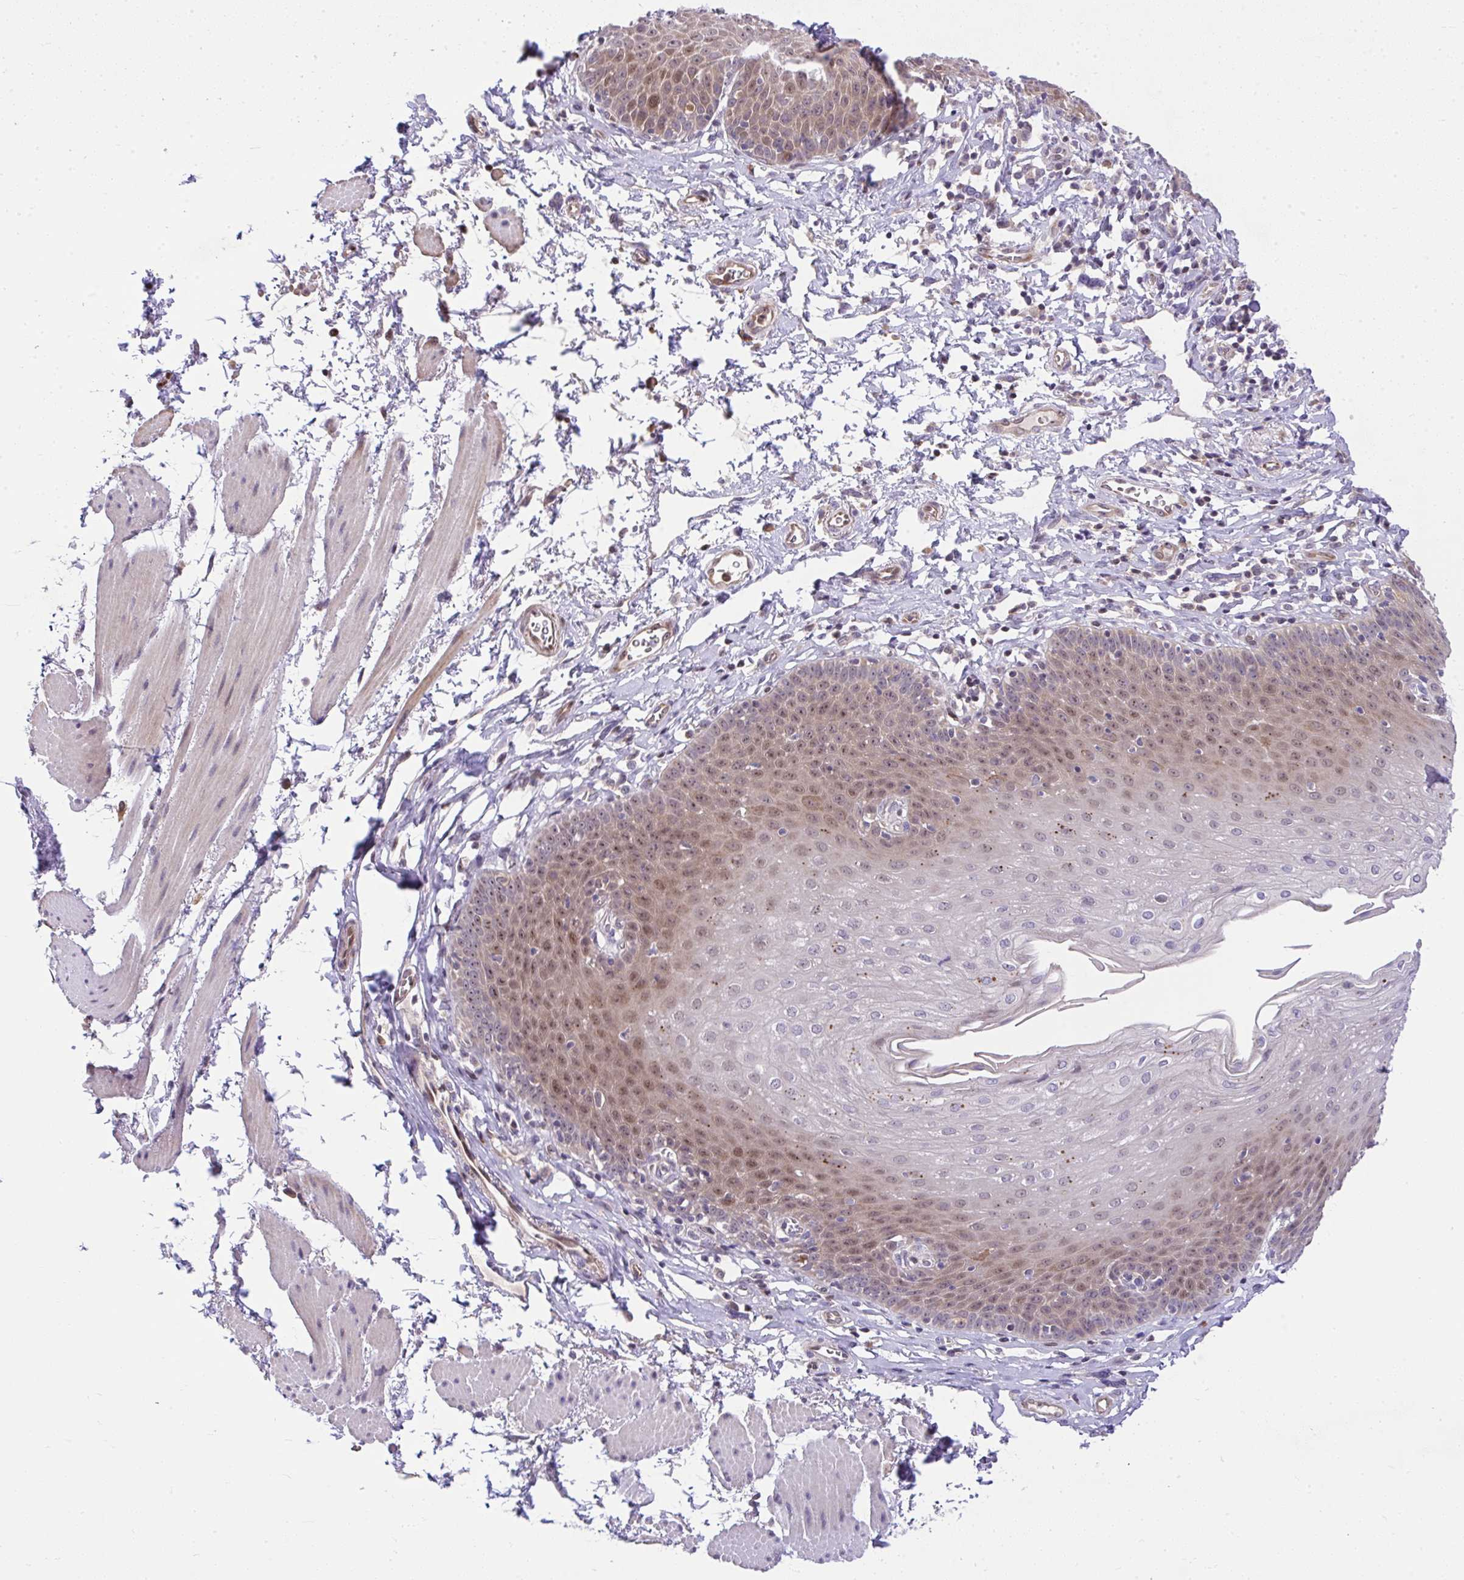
{"staining": {"intensity": "moderate", "quantity": "25%-75%", "location": "nuclear"}, "tissue": "esophagus", "cell_type": "Squamous epithelial cells", "image_type": "normal", "snomed": [{"axis": "morphology", "description": "Normal tissue, NOS"}, {"axis": "topography", "description": "Esophagus"}], "caption": "The immunohistochemical stain labels moderate nuclear staining in squamous epithelial cells of benign esophagus.", "gene": "CHIA", "patient": {"sex": "female", "age": 81}}